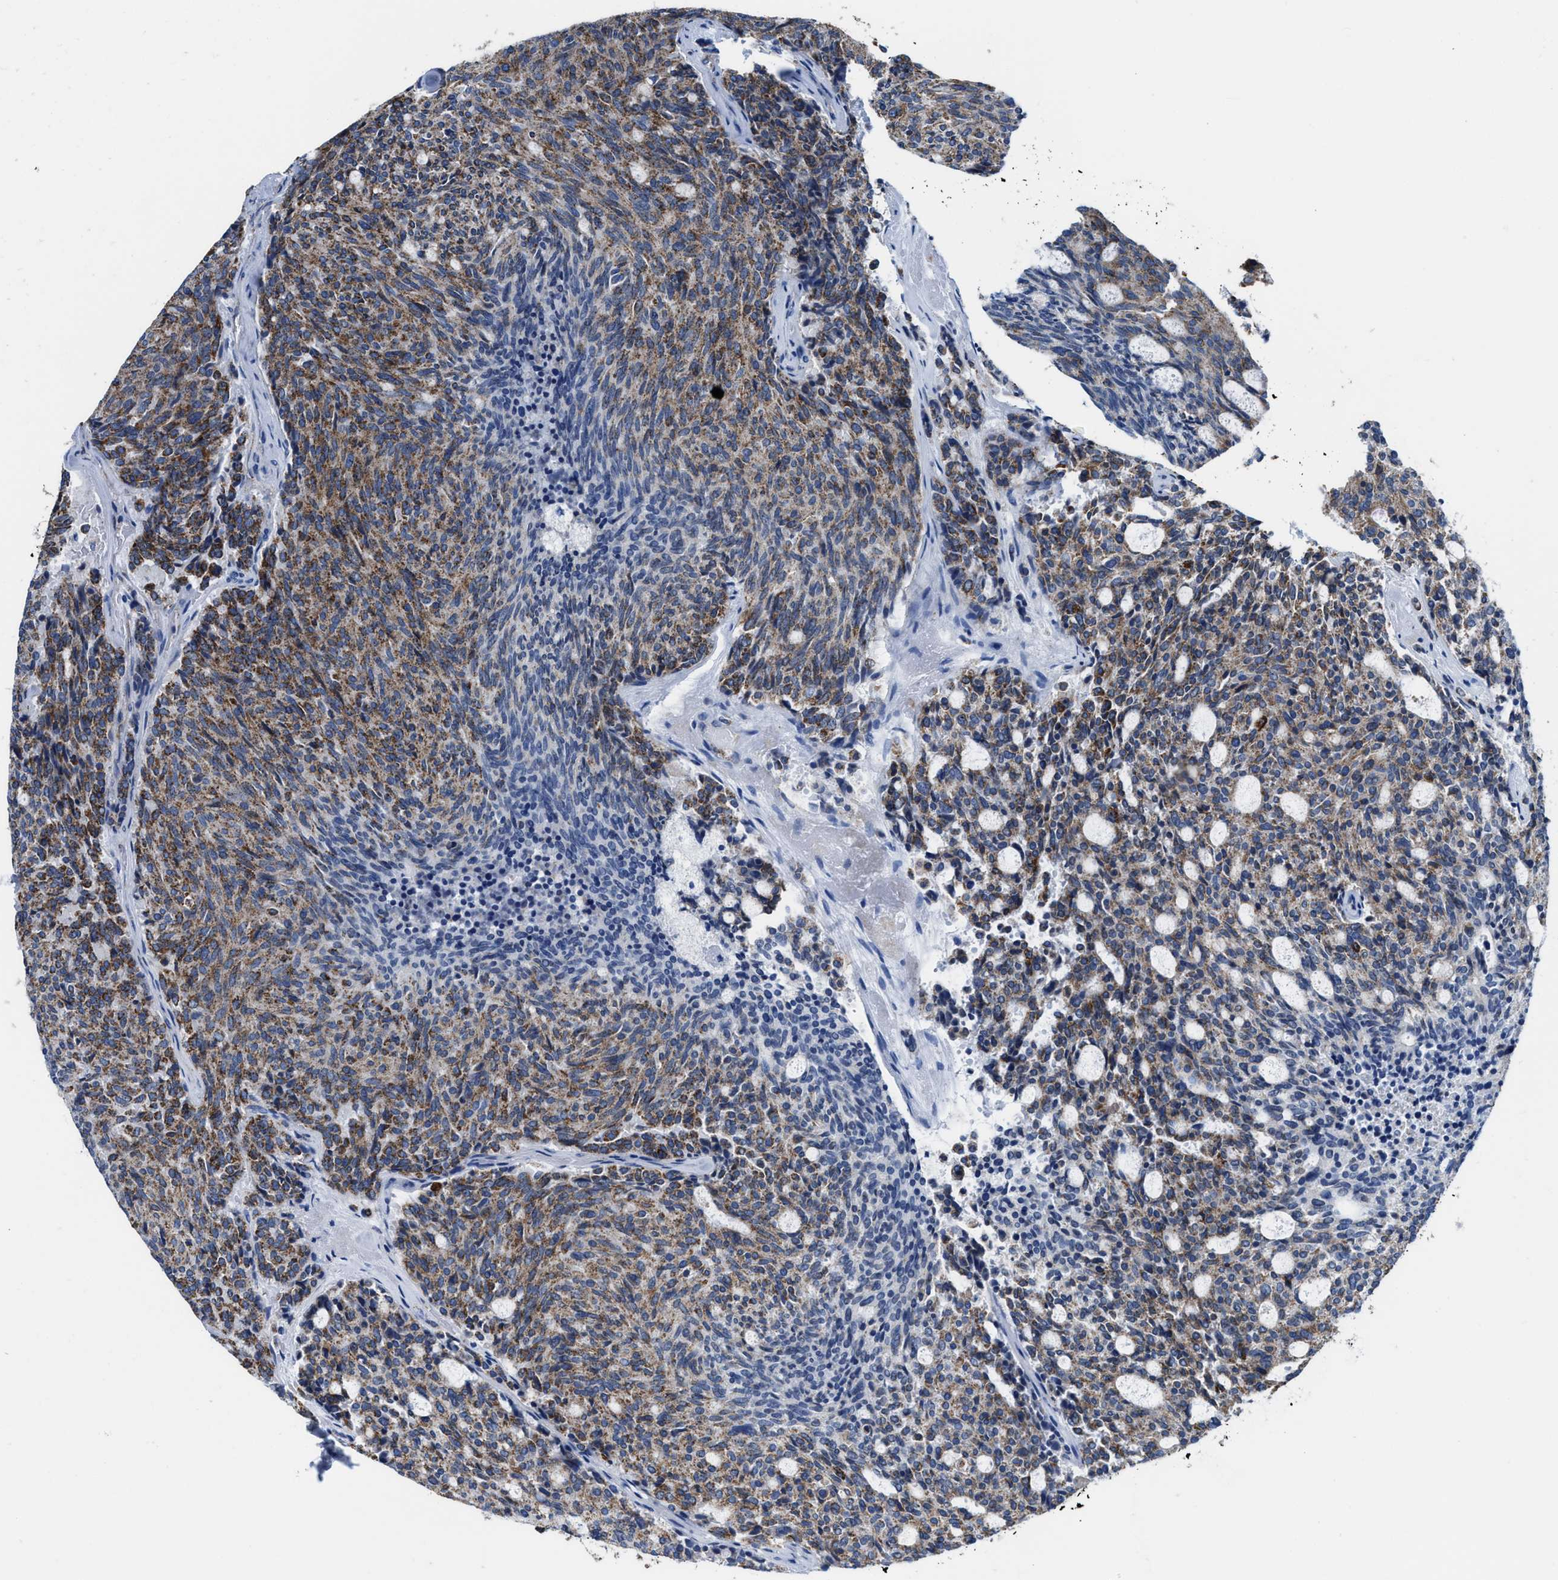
{"staining": {"intensity": "moderate", "quantity": "25%-75%", "location": "cytoplasmic/membranous"}, "tissue": "carcinoid", "cell_type": "Tumor cells", "image_type": "cancer", "snomed": [{"axis": "morphology", "description": "Carcinoid, malignant, NOS"}, {"axis": "topography", "description": "Pancreas"}], "caption": "Immunohistochemistry photomicrograph of neoplastic tissue: human carcinoid stained using IHC displays medium levels of moderate protein expression localized specifically in the cytoplasmic/membranous of tumor cells, appearing as a cytoplasmic/membranous brown color.", "gene": "ALDH1B1", "patient": {"sex": "female", "age": 54}}